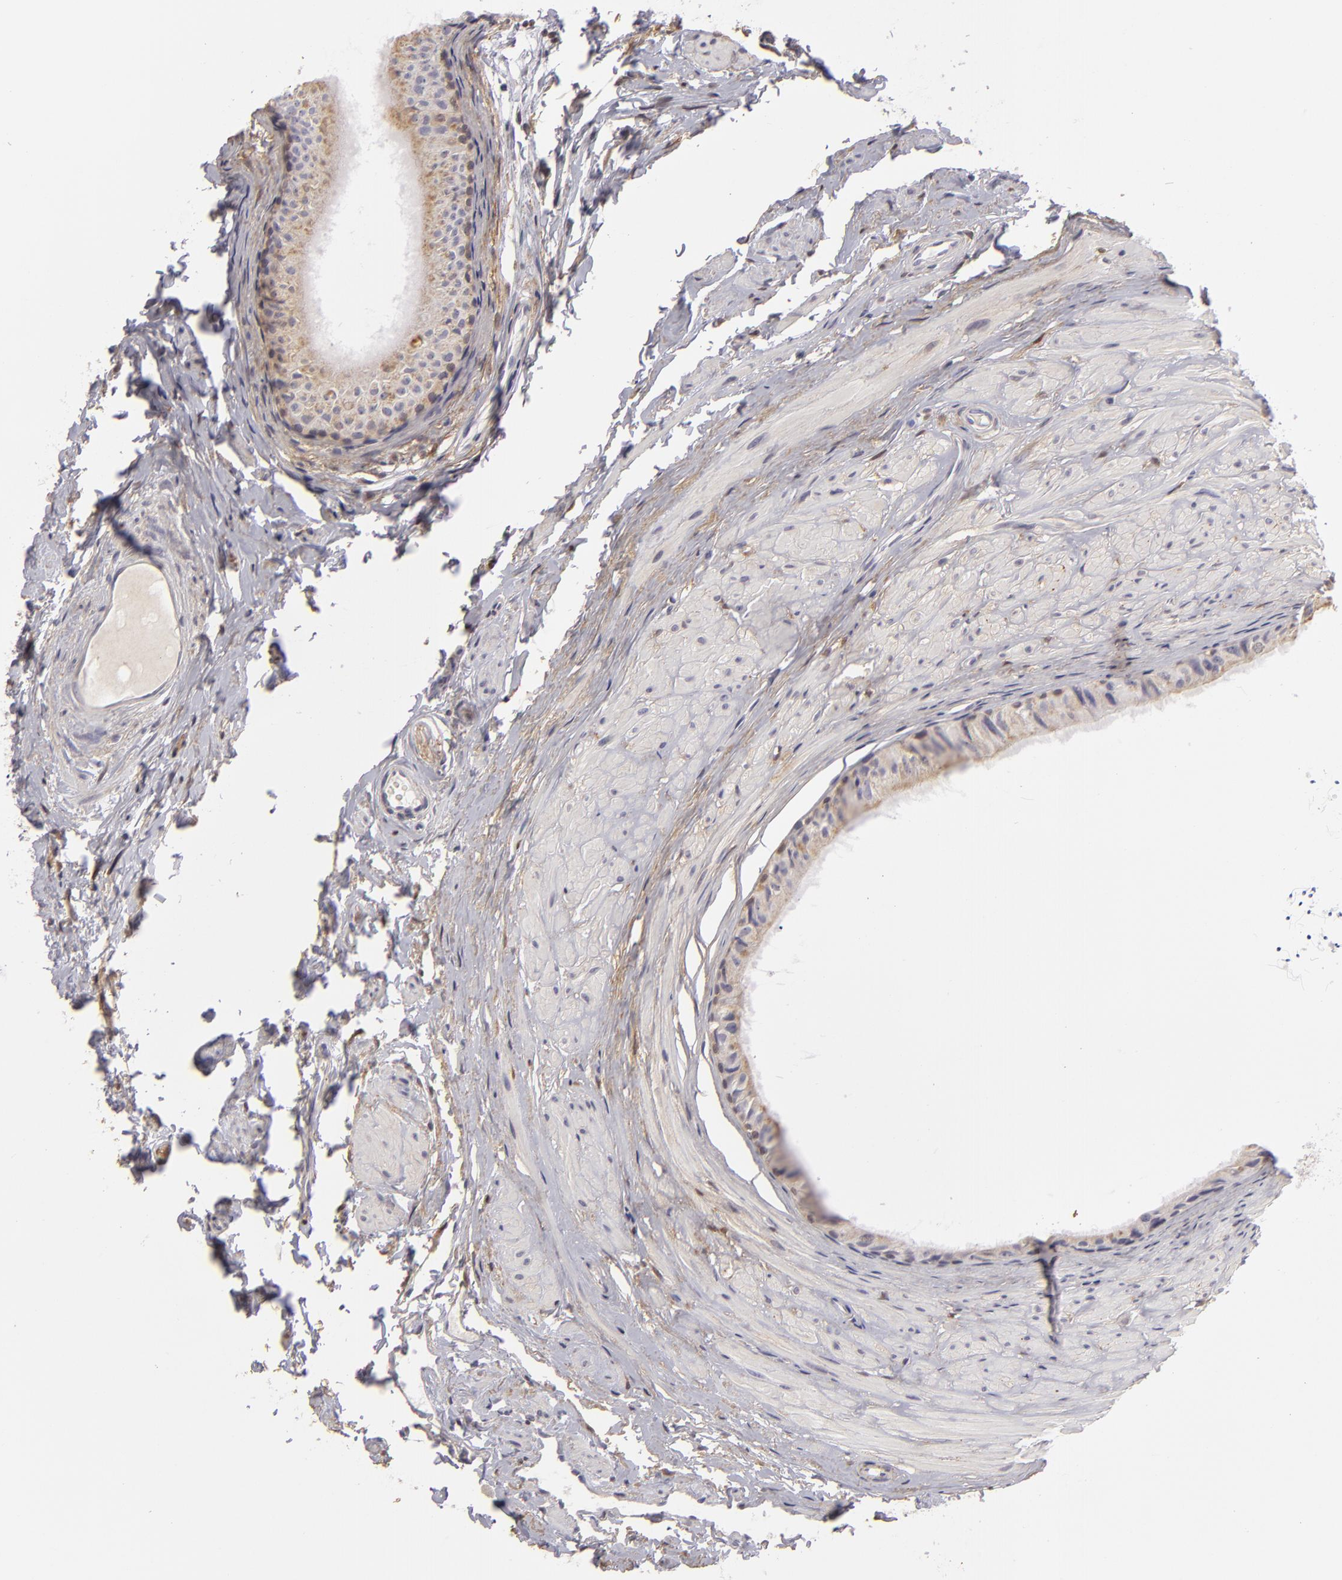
{"staining": {"intensity": "weak", "quantity": "<25%", "location": "cytoplasmic/membranous"}, "tissue": "epididymis", "cell_type": "Glandular cells", "image_type": "normal", "snomed": [{"axis": "morphology", "description": "Normal tissue, NOS"}, {"axis": "topography", "description": "Epididymis"}], "caption": "Micrograph shows no protein positivity in glandular cells of normal epididymis. (IHC, brightfield microscopy, high magnification).", "gene": "EFS", "patient": {"sex": "male", "age": 77}}